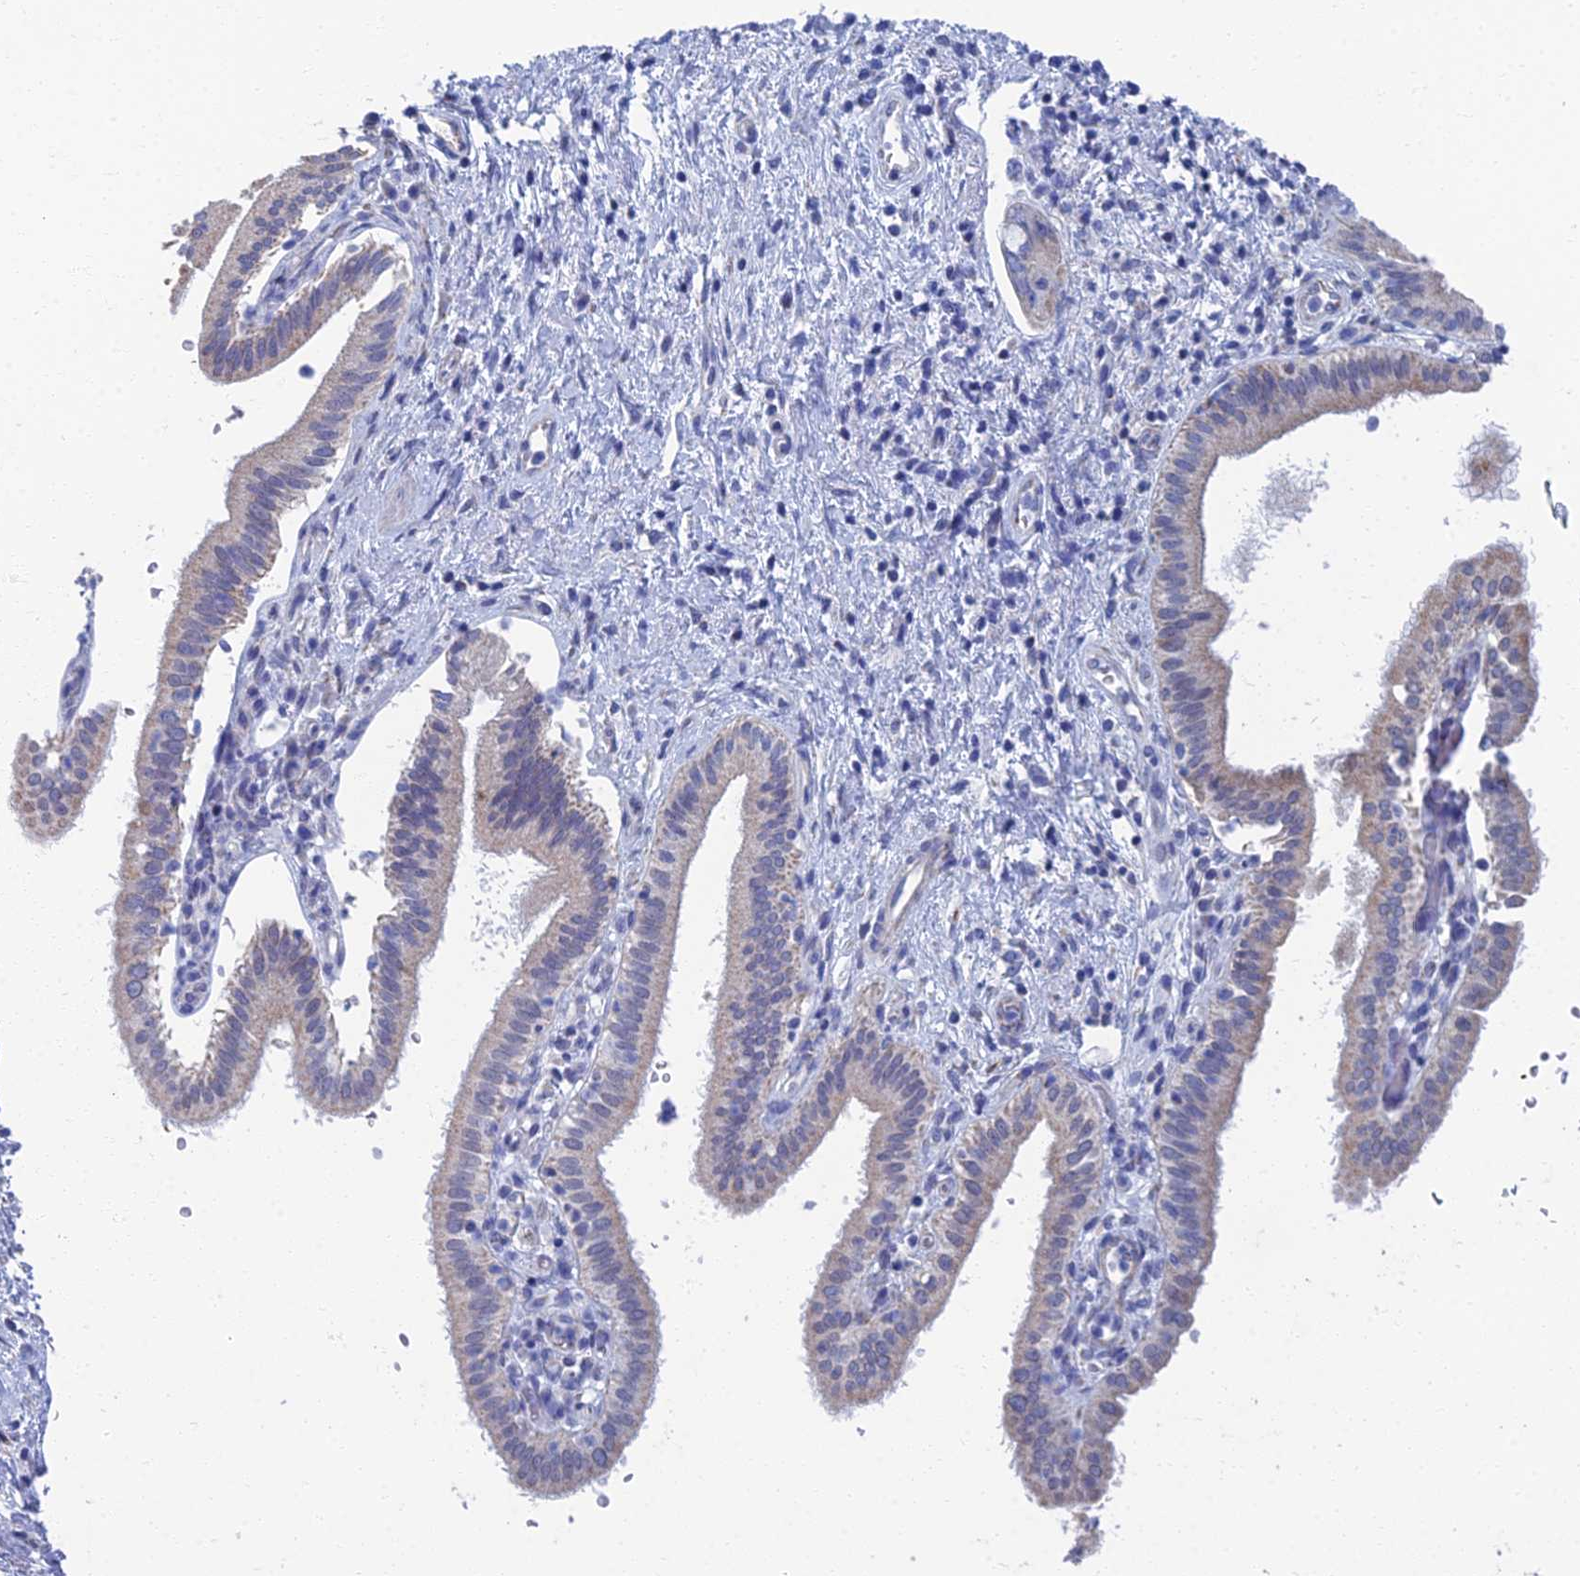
{"staining": {"intensity": "negative", "quantity": "none", "location": "none"}, "tissue": "pancreatic cancer", "cell_type": "Tumor cells", "image_type": "cancer", "snomed": [{"axis": "morphology", "description": "Adenocarcinoma, NOS"}, {"axis": "topography", "description": "Pancreas"}], "caption": "Tumor cells show no significant protein staining in pancreatic adenocarcinoma. (DAB (3,3'-diaminobenzidine) immunohistochemistry visualized using brightfield microscopy, high magnification).", "gene": "CFAP210", "patient": {"sex": "female", "age": 73}}